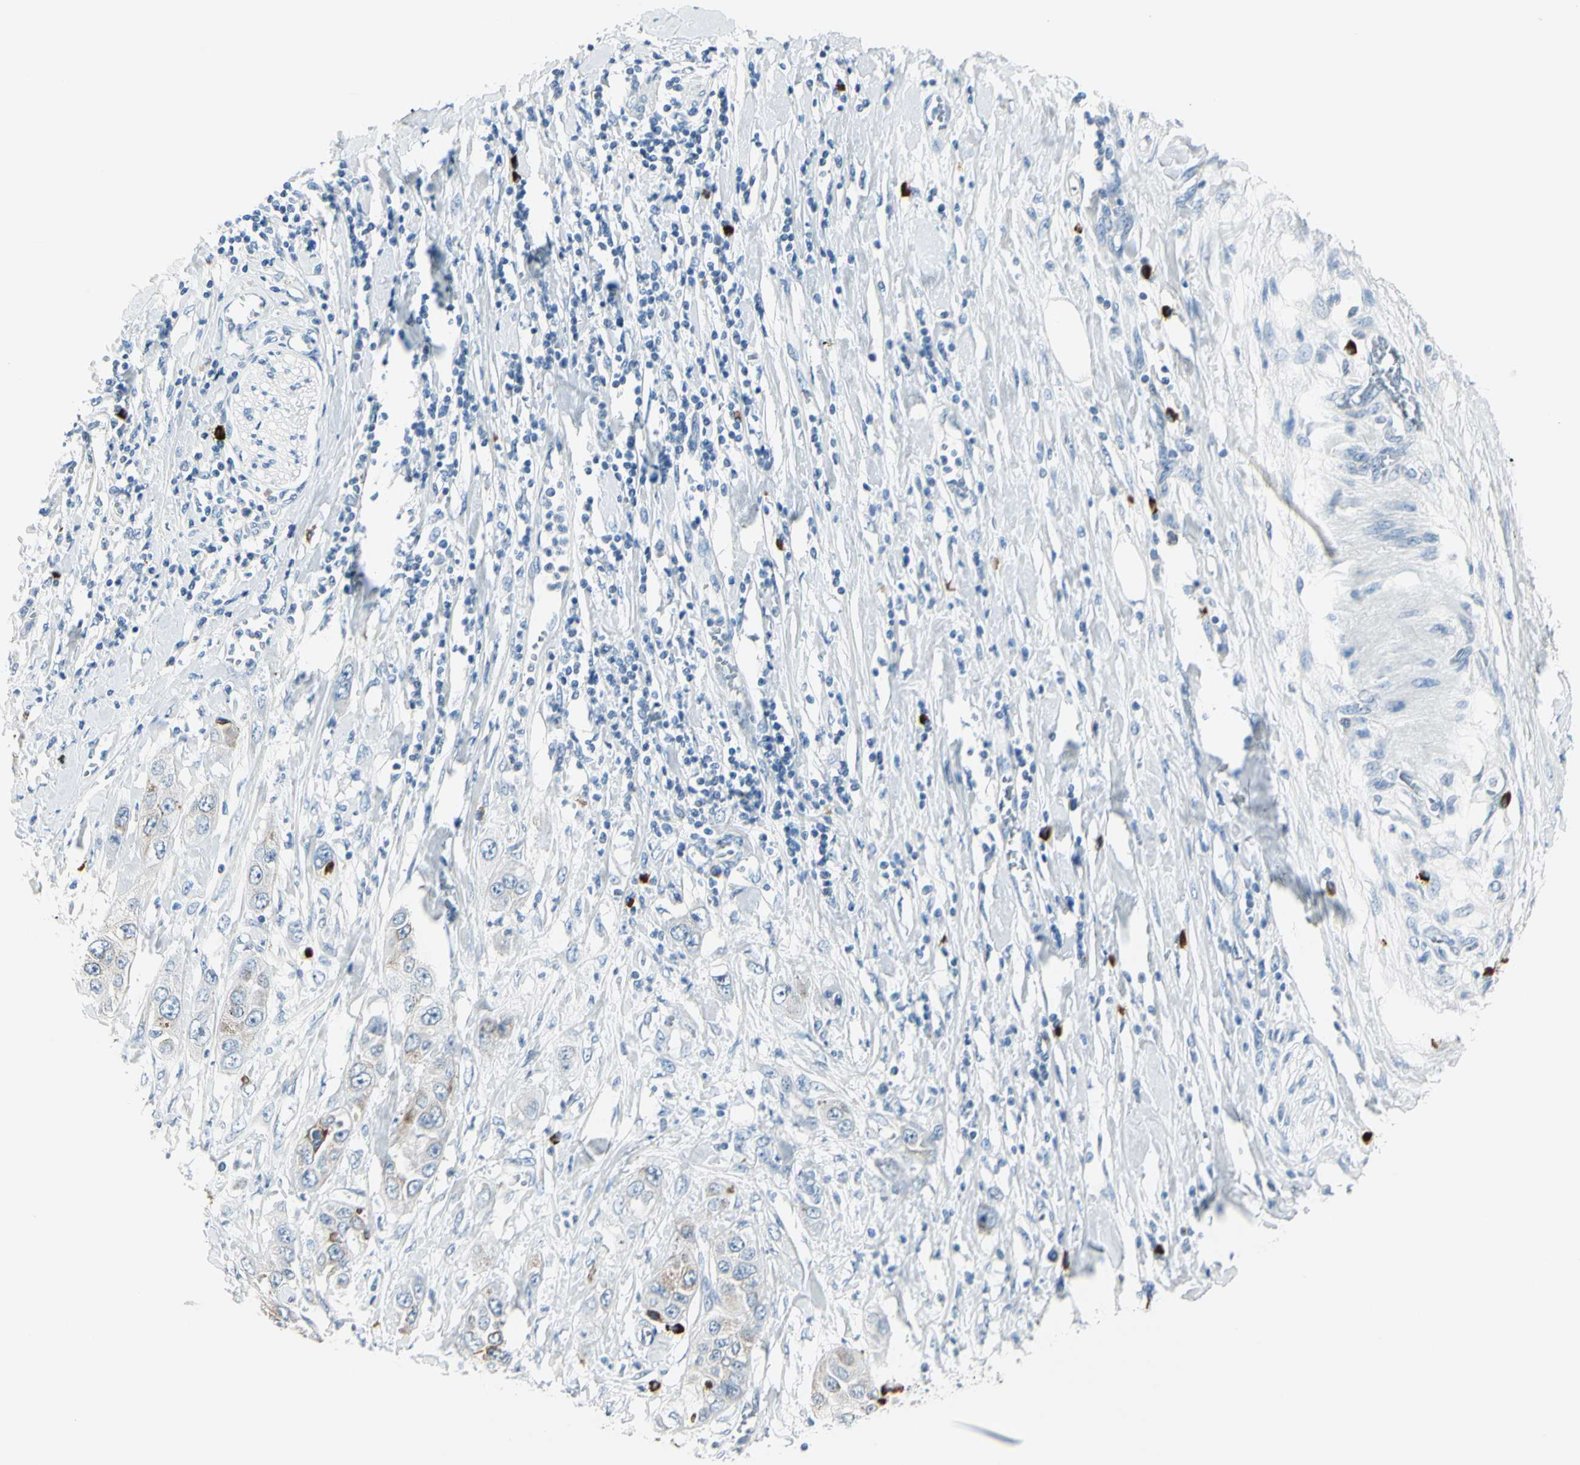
{"staining": {"intensity": "negative", "quantity": "none", "location": "none"}, "tissue": "pancreatic cancer", "cell_type": "Tumor cells", "image_type": "cancer", "snomed": [{"axis": "morphology", "description": "Adenocarcinoma, NOS"}, {"axis": "topography", "description": "Pancreas"}], "caption": "Protein analysis of adenocarcinoma (pancreatic) reveals no significant positivity in tumor cells.", "gene": "DLG4", "patient": {"sex": "female", "age": 70}}